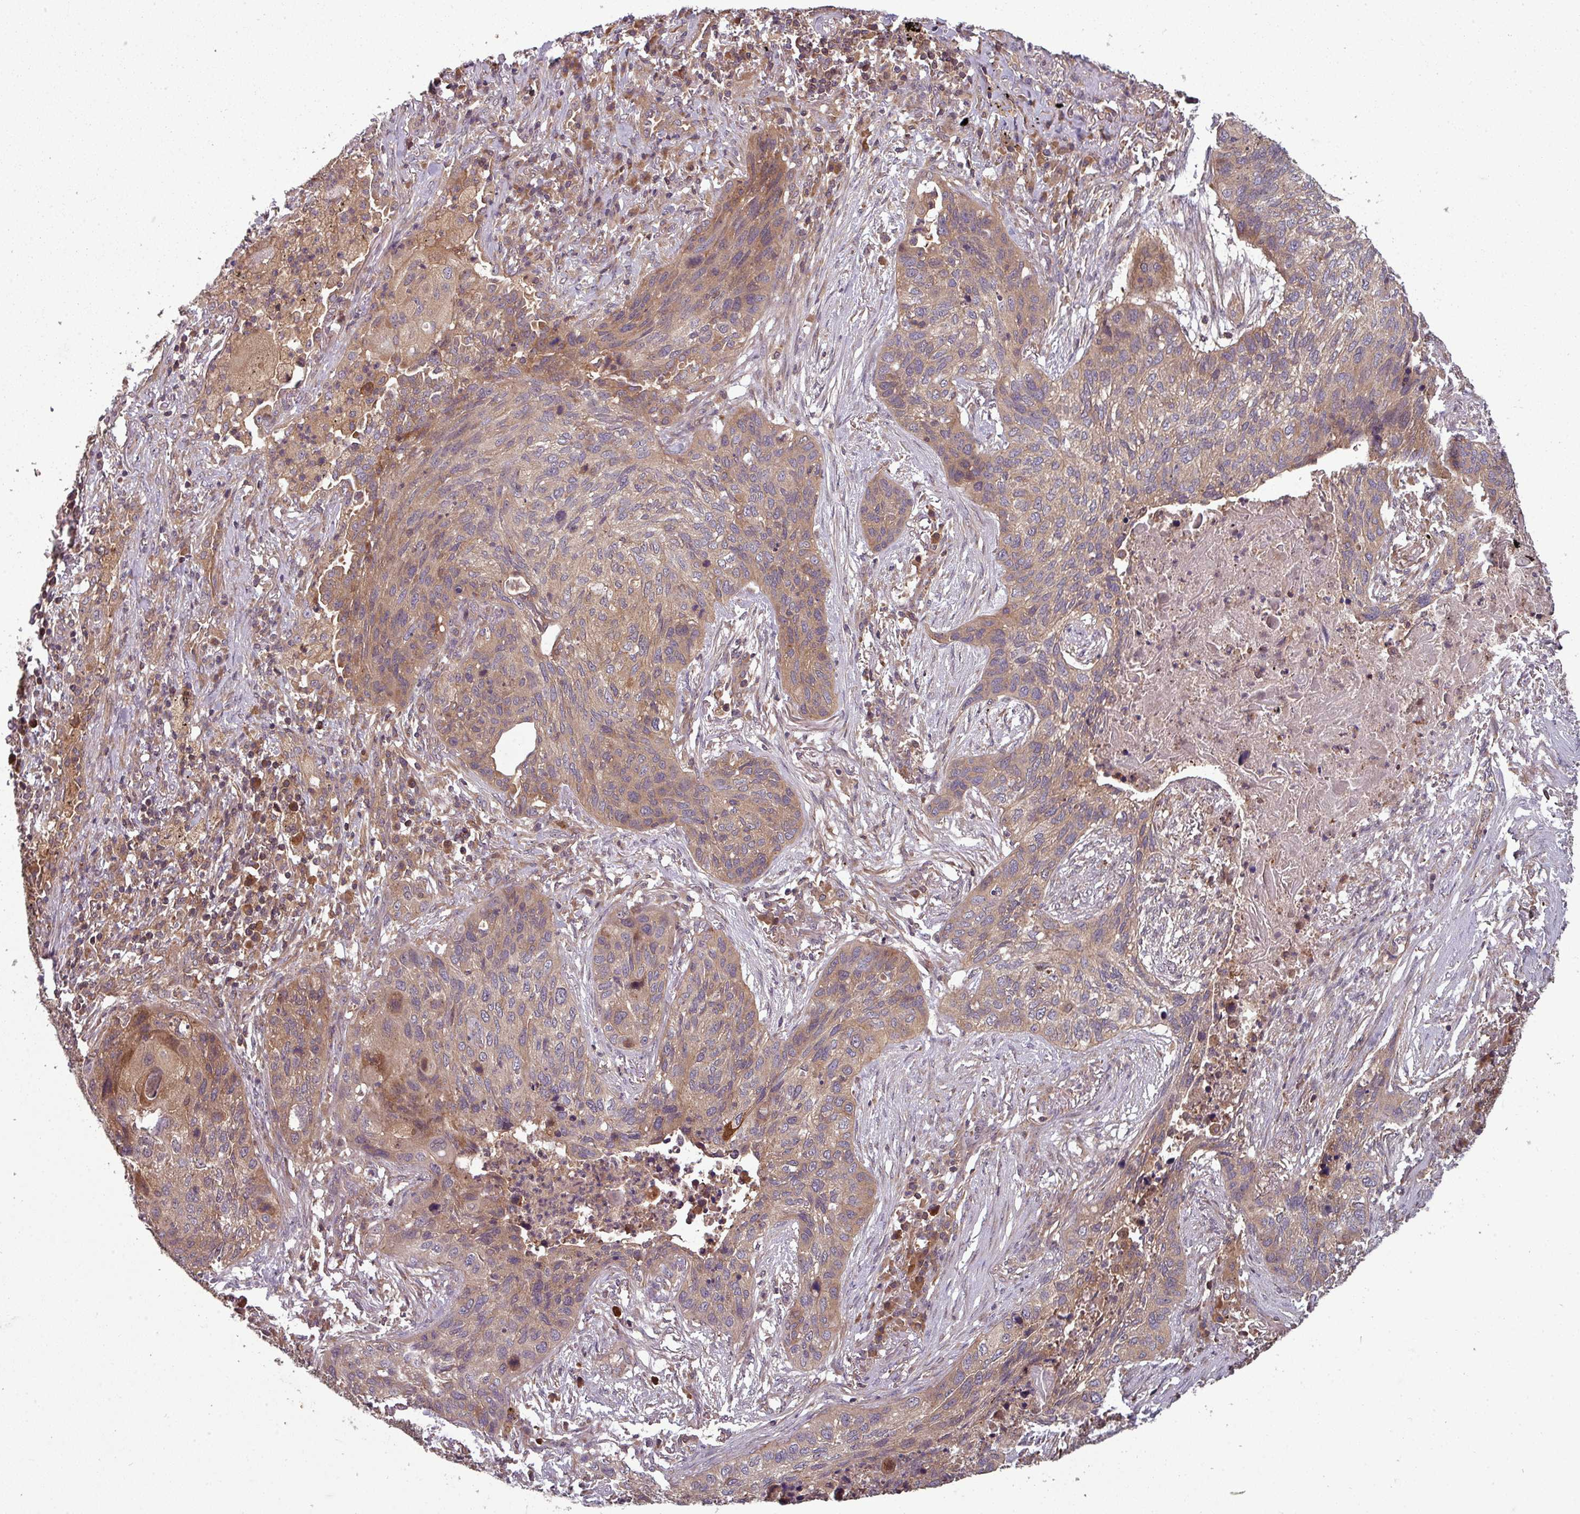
{"staining": {"intensity": "moderate", "quantity": "<25%", "location": "cytoplasmic/membranous"}, "tissue": "lung cancer", "cell_type": "Tumor cells", "image_type": "cancer", "snomed": [{"axis": "morphology", "description": "Squamous cell carcinoma, NOS"}, {"axis": "topography", "description": "Lung"}], "caption": "Protein expression analysis of lung cancer (squamous cell carcinoma) exhibits moderate cytoplasmic/membranous positivity in approximately <25% of tumor cells. (DAB IHC with brightfield microscopy, high magnification).", "gene": "GSKIP", "patient": {"sex": "female", "age": 63}}